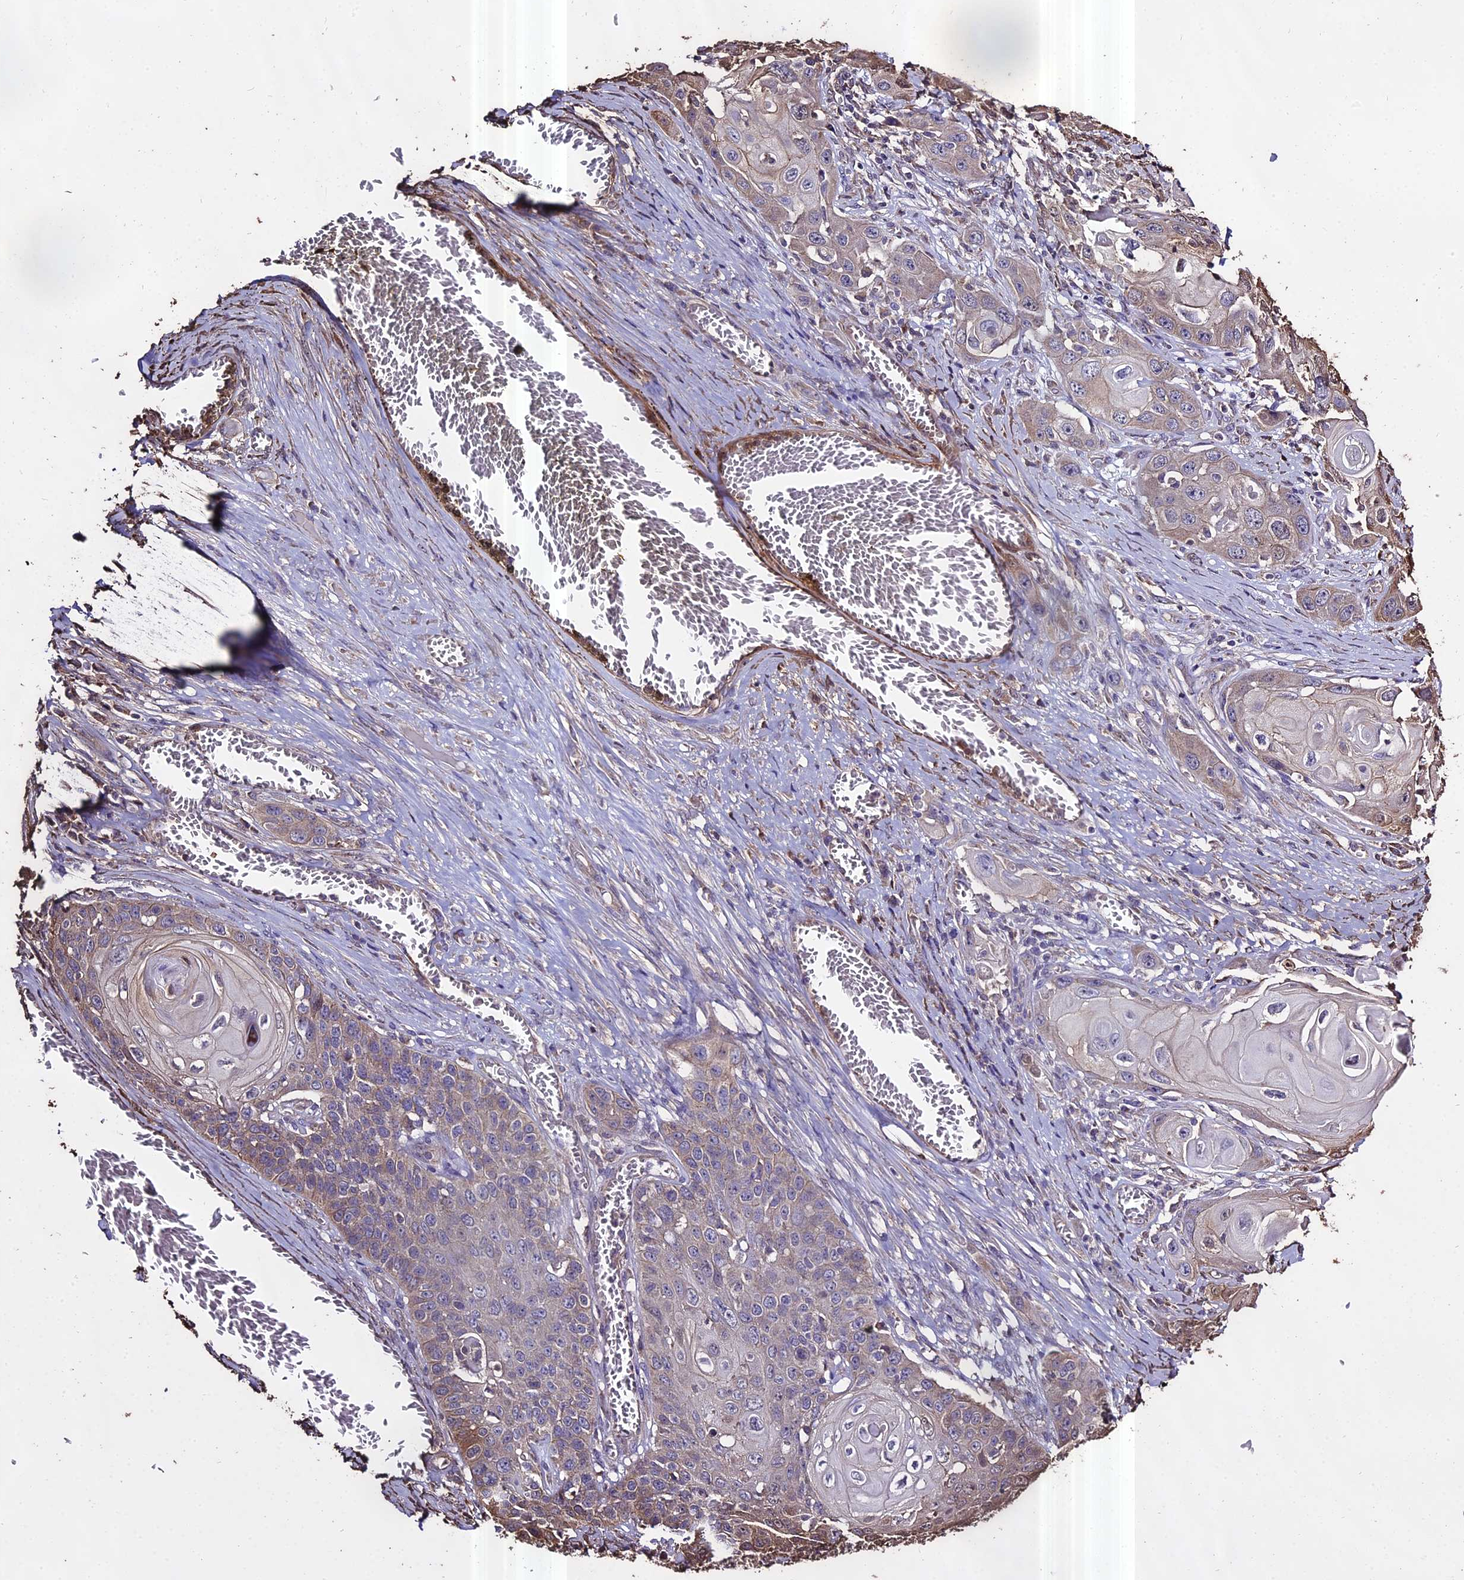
{"staining": {"intensity": "weak", "quantity": "<25%", "location": "cytoplasmic/membranous"}, "tissue": "skin cancer", "cell_type": "Tumor cells", "image_type": "cancer", "snomed": [{"axis": "morphology", "description": "Squamous cell carcinoma, NOS"}, {"axis": "topography", "description": "Skin"}], "caption": "Immunohistochemistry histopathology image of neoplastic tissue: human skin squamous cell carcinoma stained with DAB shows no significant protein staining in tumor cells.", "gene": "PGPEP1L", "patient": {"sex": "male", "age": 55}}